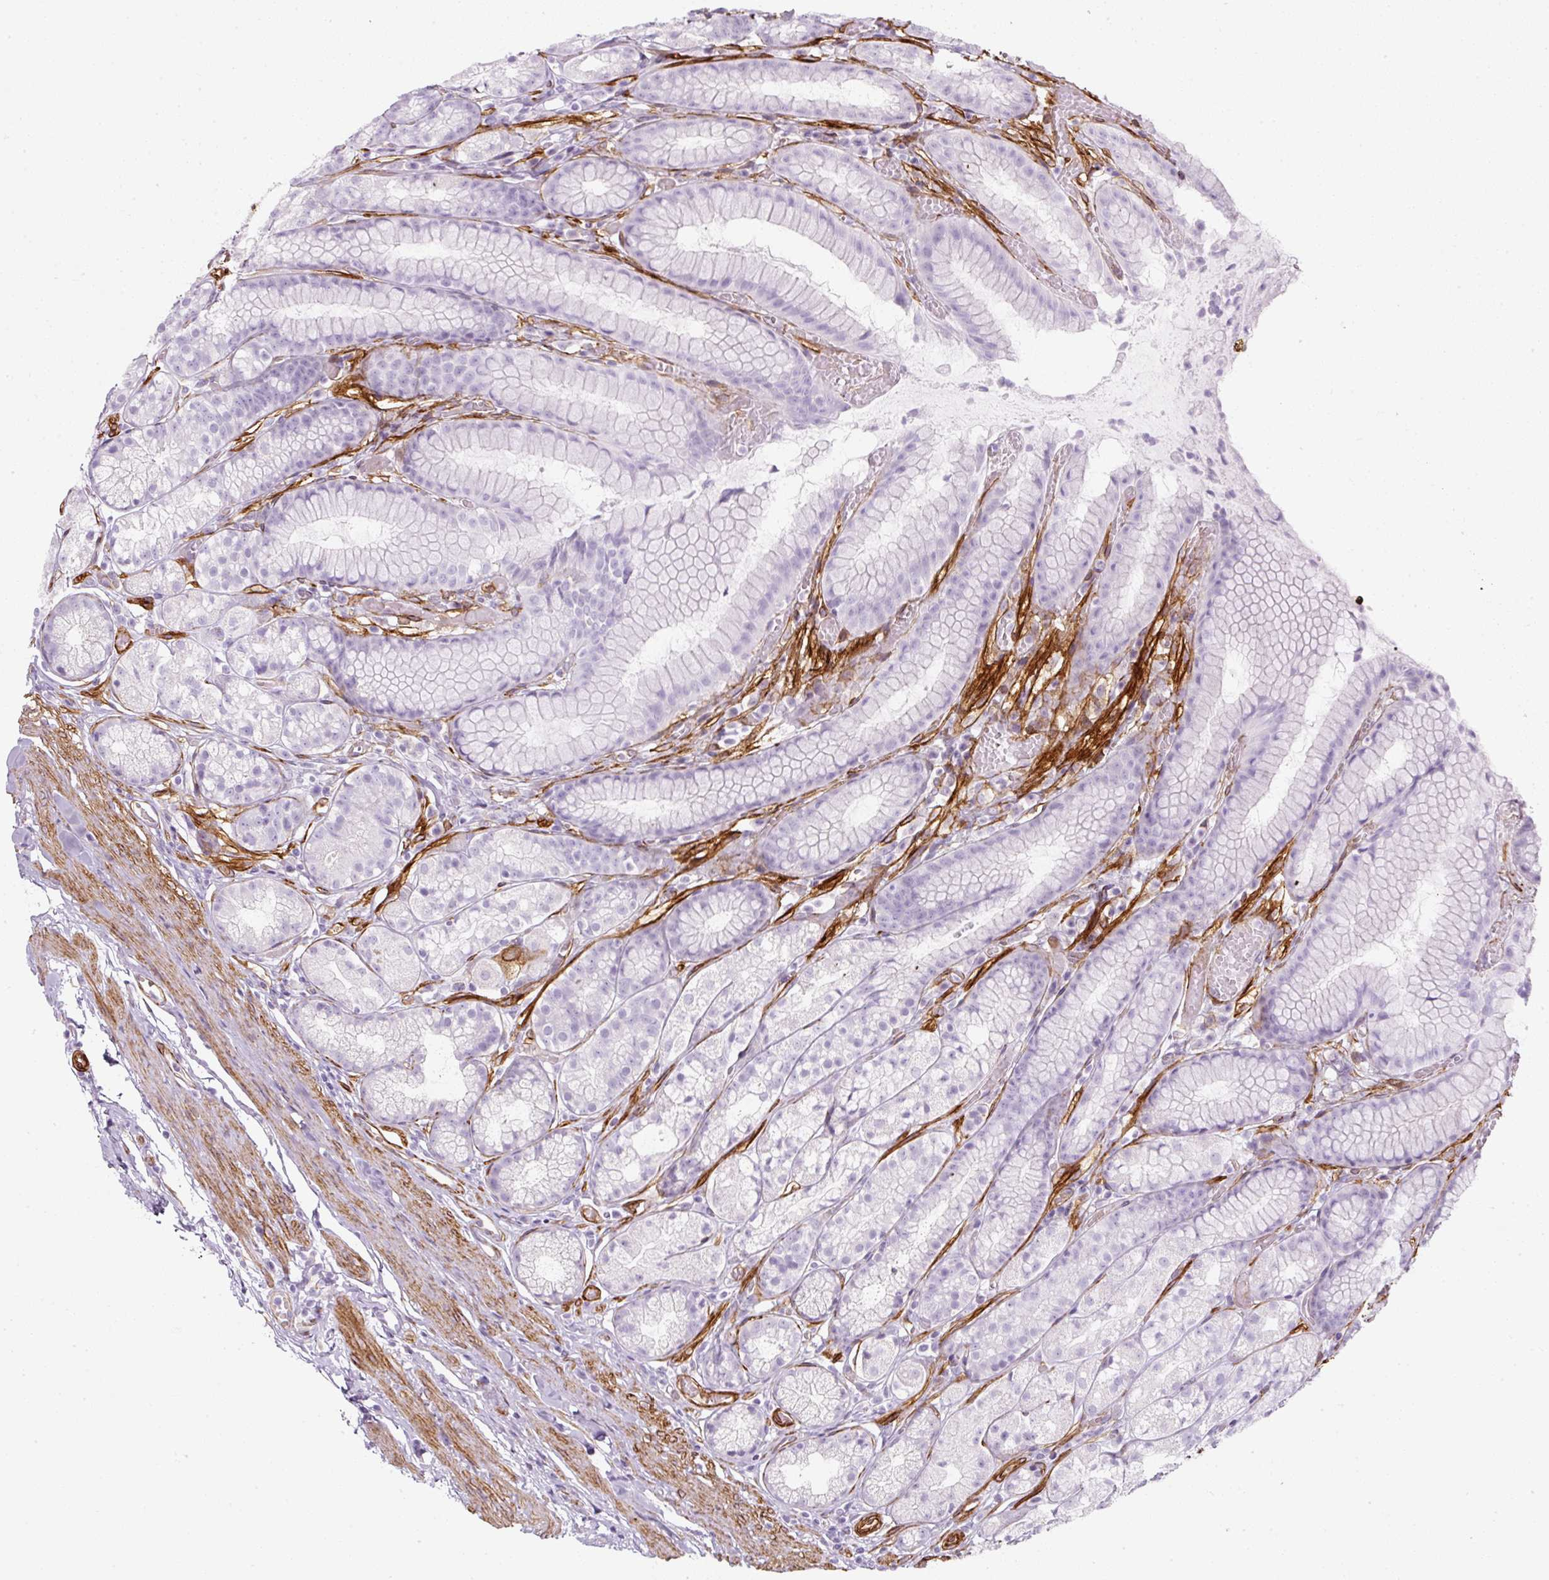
{"staining": {"intensity": "negative", "quantity": "none", "location": "none"}, "tissue": "stomach", "cell_type": "Glandular cells", "image_type": "normal", "snomed": [{"axis": "morphology", "description": "Normal tissue, NOS"}, {"axis": "topography", "description": "Smooth muscle"}, {"axis": "topography", "description": "Stomach"}], "caption": "Immunohistochemical staining of unremarkable stomach reveals no significant expression in glandular cells.", "gene": "CAVIN3", "patient": {"sex": "male", "age": 70}}